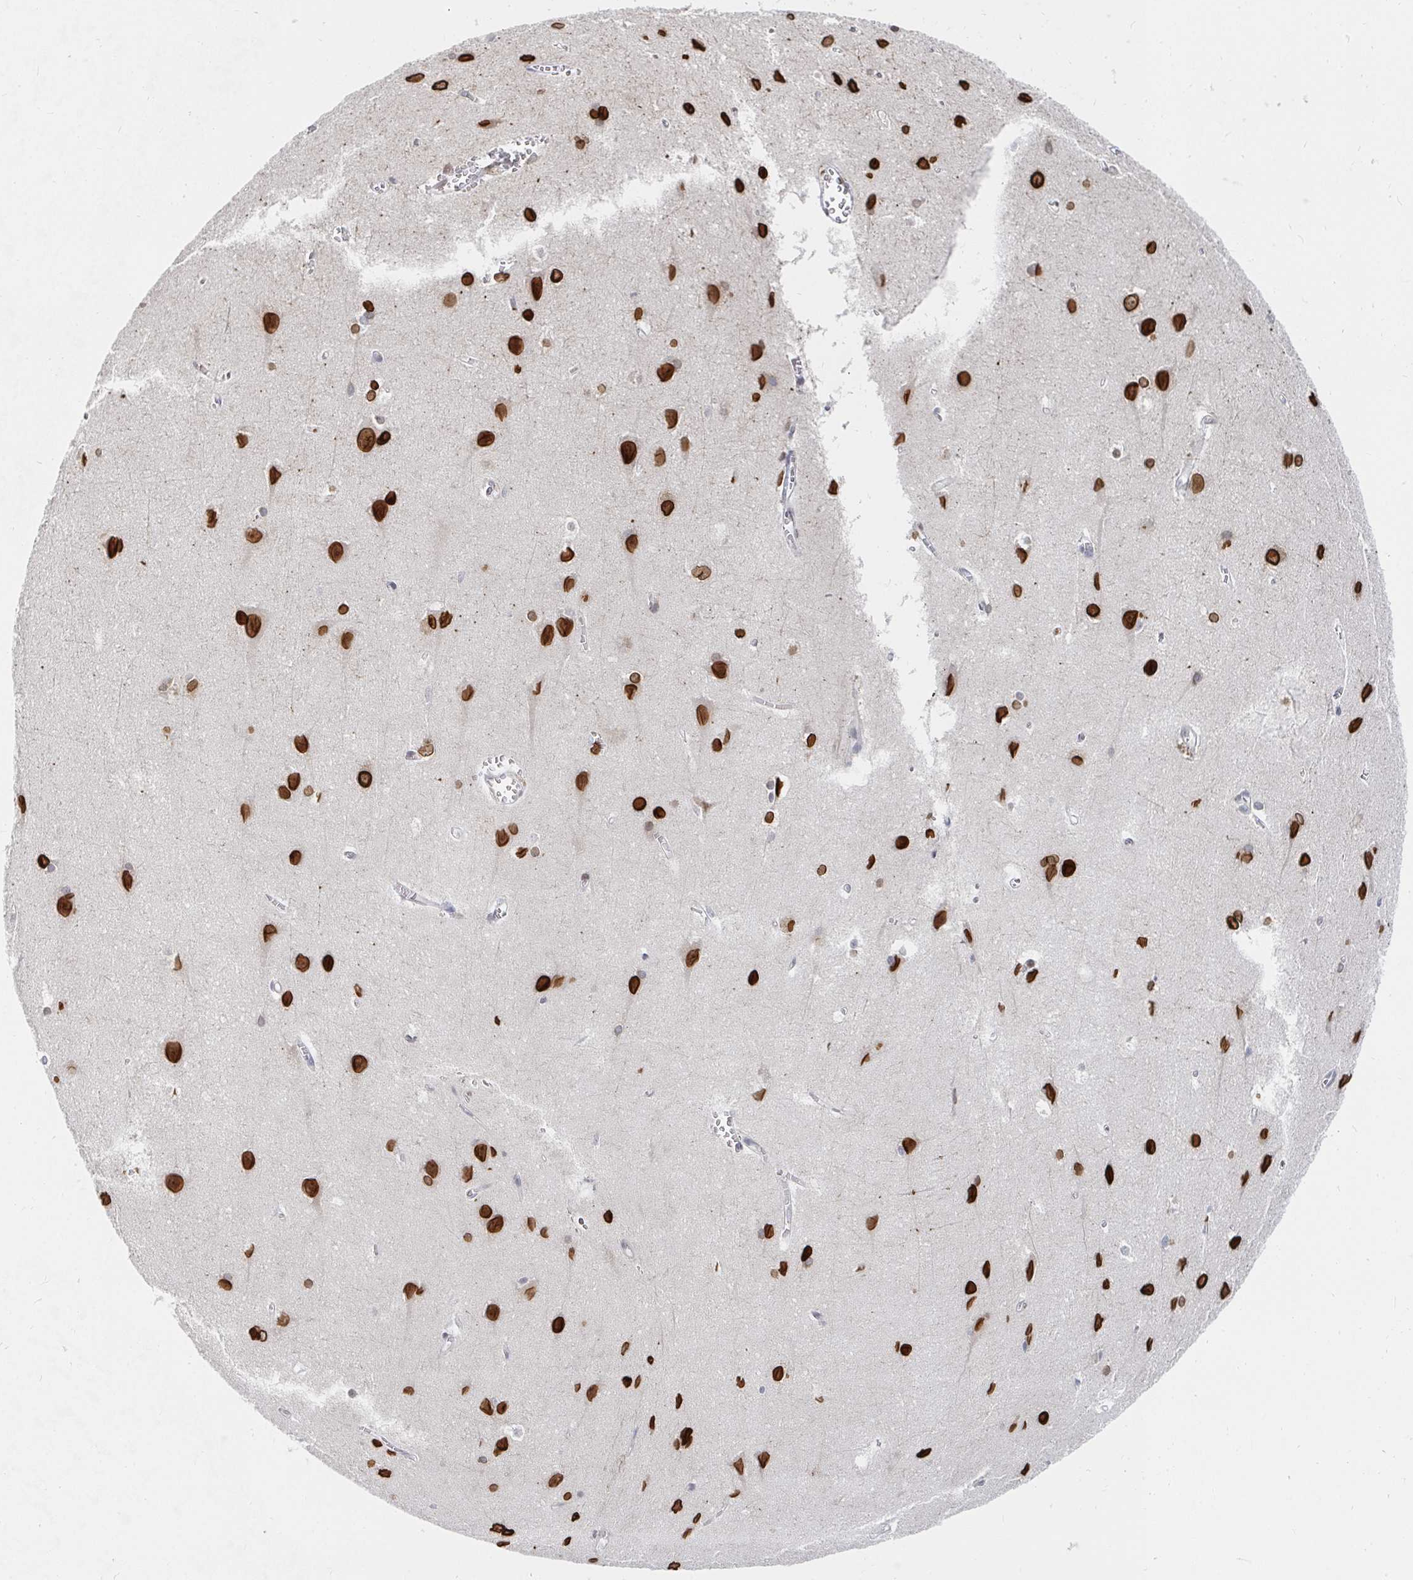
{"staining": {"intensity": "negative", "quantity": "none", "location": "none"}, "tissue": "cerebral cortex", "cell_type": "Endothelial cells", "image_type": "normal", "snomed": [{"axis": "morphology", "description": "Normal tissue, NOS"}, {"axis": "topography", "description": "Cerebral cortex"}], "caption": "A histopathology image of human cerebral cortex is negative for staining in endothelial cells. (Immunohistochemistry (ihc), brightfield microscopy, high magnification).", "gene": "CHD2", "patient": {"sex": "male", "age": 37}}